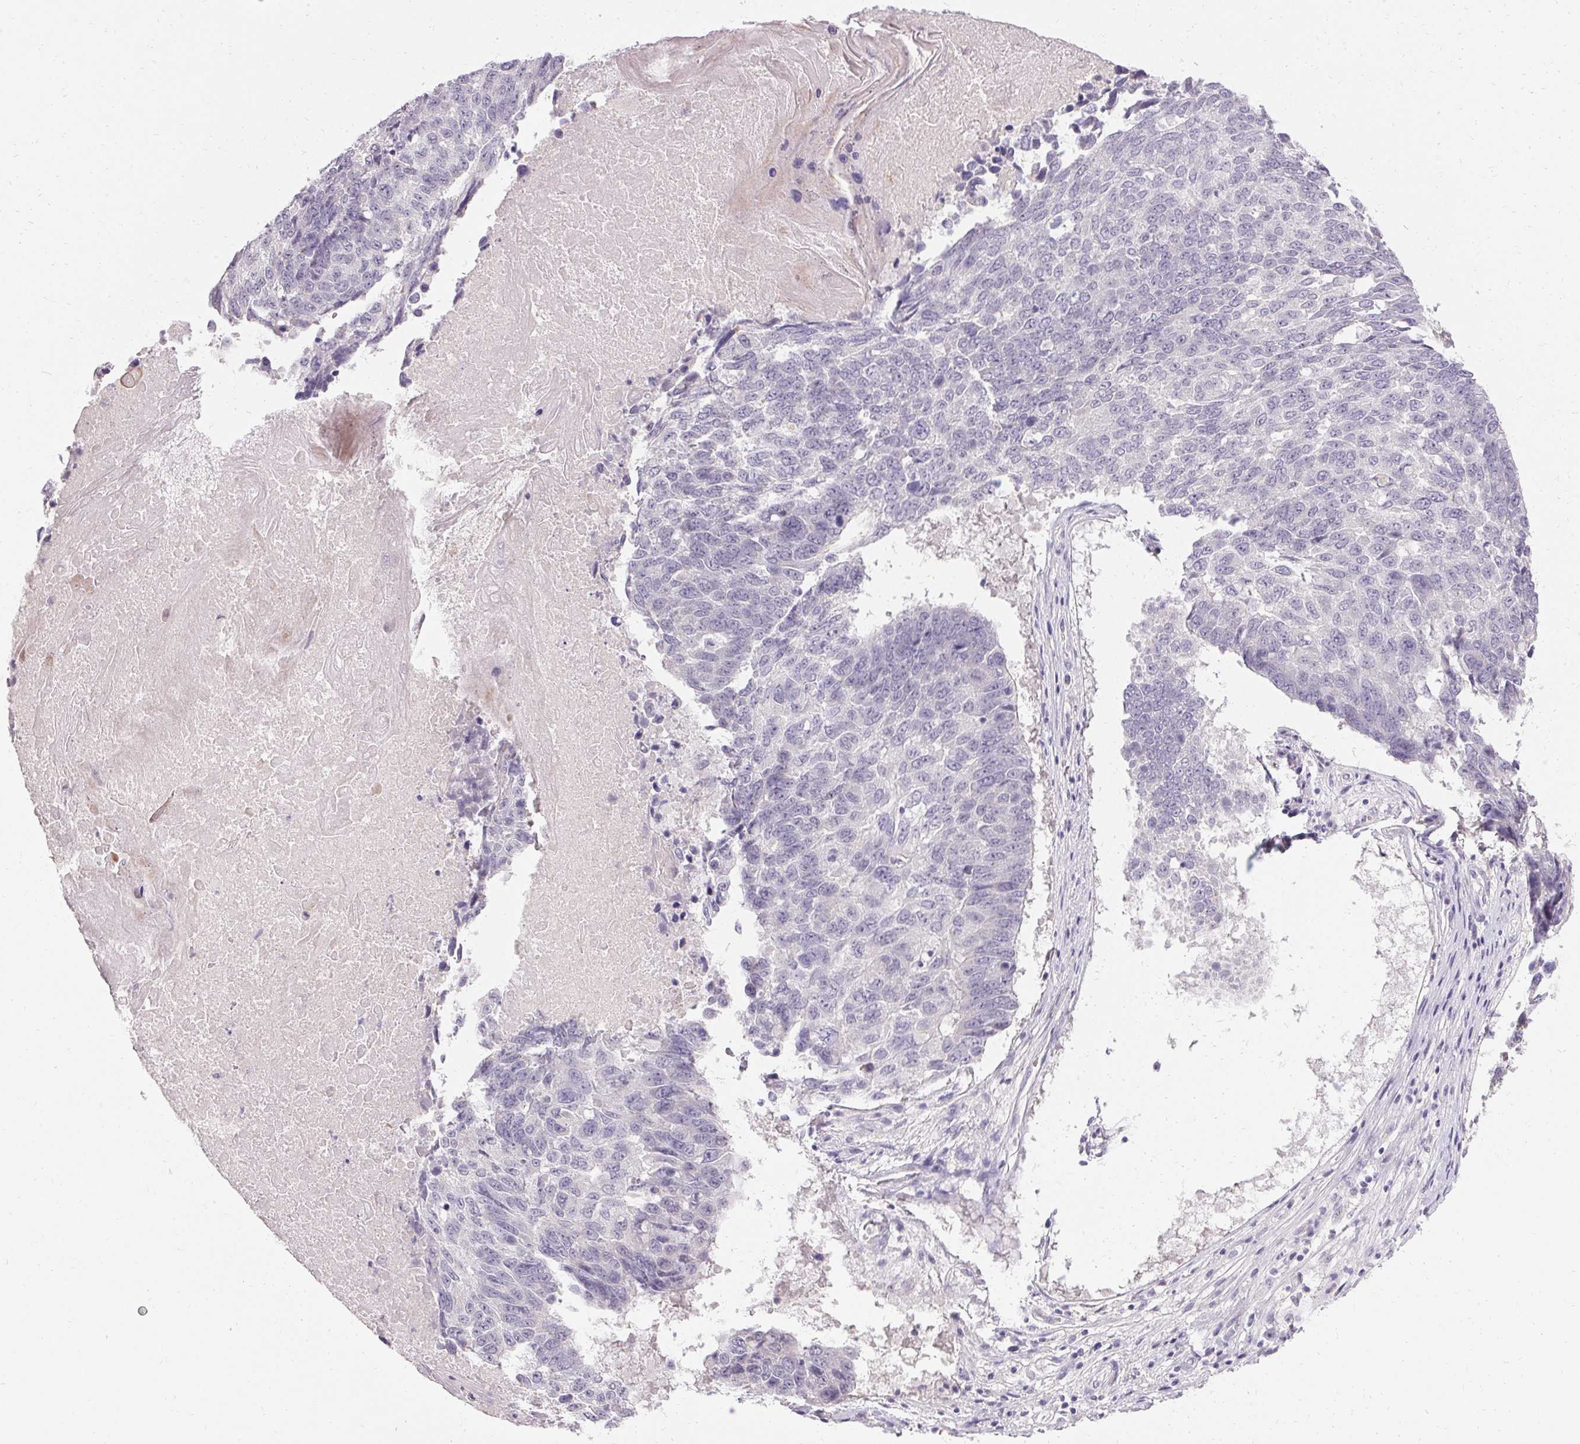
{"staining": {"intensity": "negative", "quantity": "none", "location": "none"}, "tissue": "lung cancer", "cell_type": "Tumor cells", "image_type": "cancer", "snomed": [{"axis": "morphology", "description": "Squamous cell carcinoma, NOS"}, {"axis": "topography", "description": "Lung"}], "caption": "Photomicrograph shows no protein expression in tumor cells of lung squamous cell carcinoma tissue.", "gene": "HSD17B3", "patient": {"sex": "male", "age": 73}}